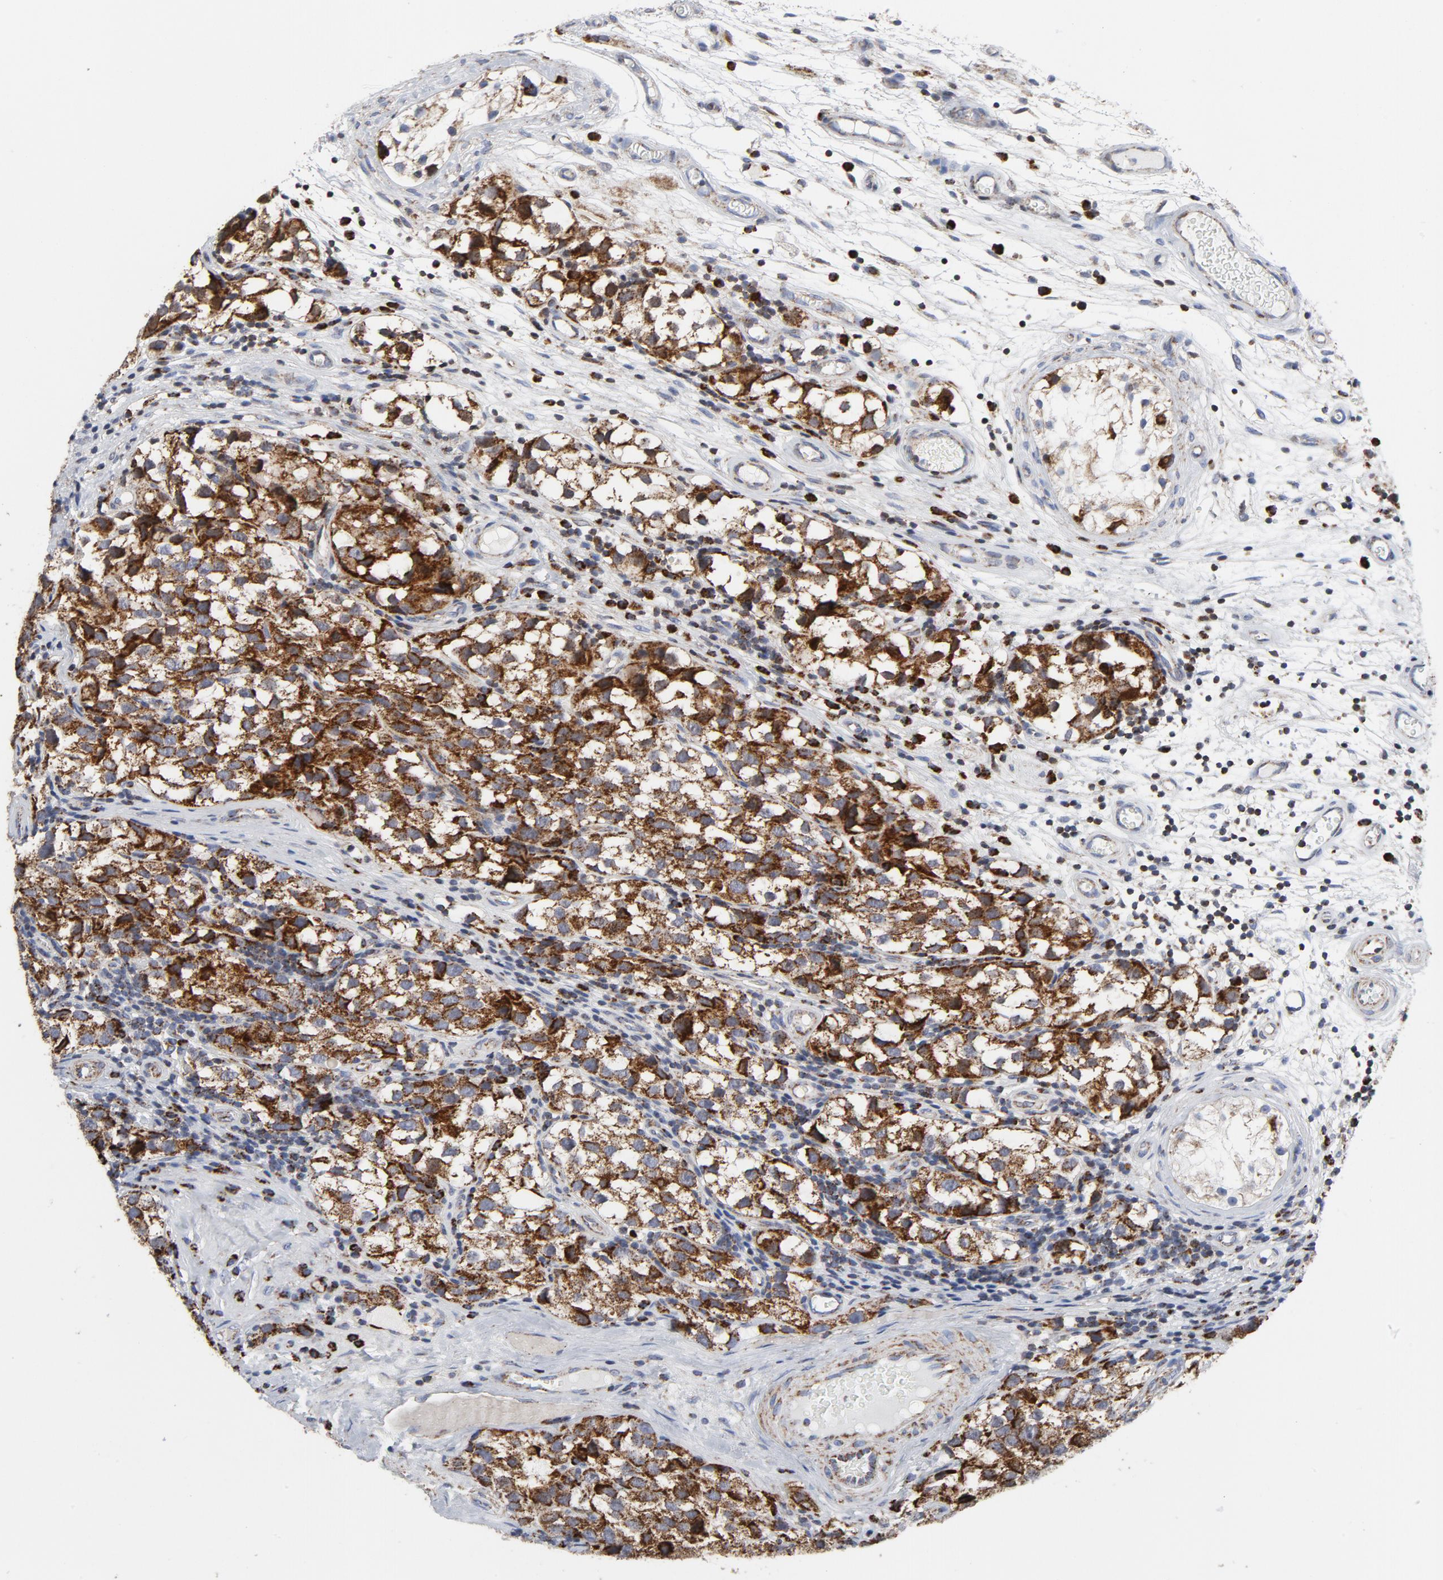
{"staining": {"intensity": "strong", "quantity": ">75%", "location": "cytoplasmic/membranous"}, "tissue": "testis cancer", "cell_type": "Tumor cells", "image_type": "cancer", "snomed": [{"axis": "morphology", "description": "Seminoma, NOS"}, {"axis": "topography", "description": "Testis"}], "caption": "A photomicrograph showing strong cytoplasmic/membranous expression in about >75% of tumor cells in testis cancer (seminoma), as visualized by brown immunohistochemical staining.", "gene": "CYCS", "patient": {"sex": "male", "age": 39}}